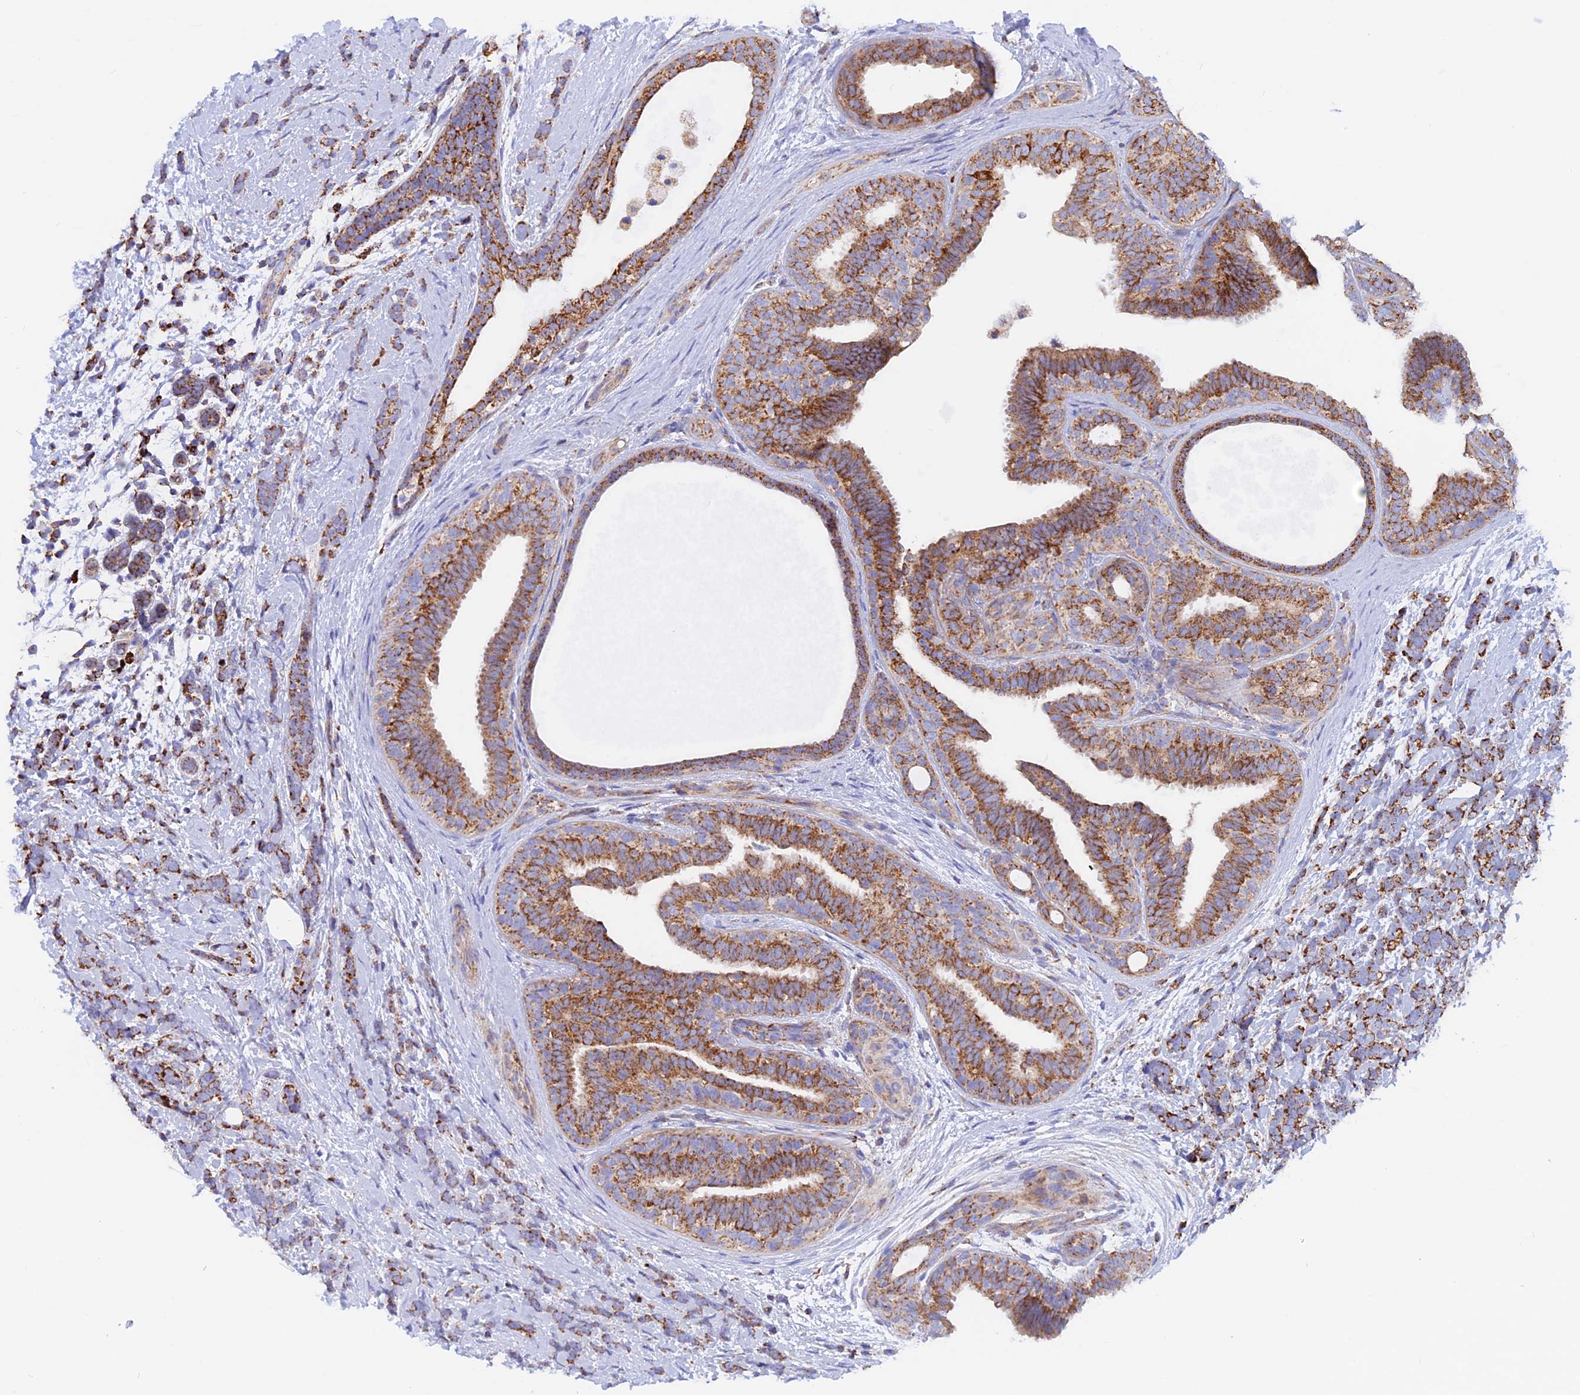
{"staining": {"intensity": "strong", "quantity": ">75%", "location": "cytoplasmic/membranous"}, "tissue": "breast cancer", "cell_type": "Tumor cells", "image_type": "cancer", "snomed": [{"axis": "morphology", "description": "Lobular carcinoma"}, {"axis": "topography", "description": "Breast"}], "caption": "Immunohistochemical staining of human breast cancer (lobular carcinoma) displays strong cytoplasmic/membranous protein staining in about >75% of tumor cells.", "gene": "GCDH", "patient": {"sex": "female", "age": 58}}